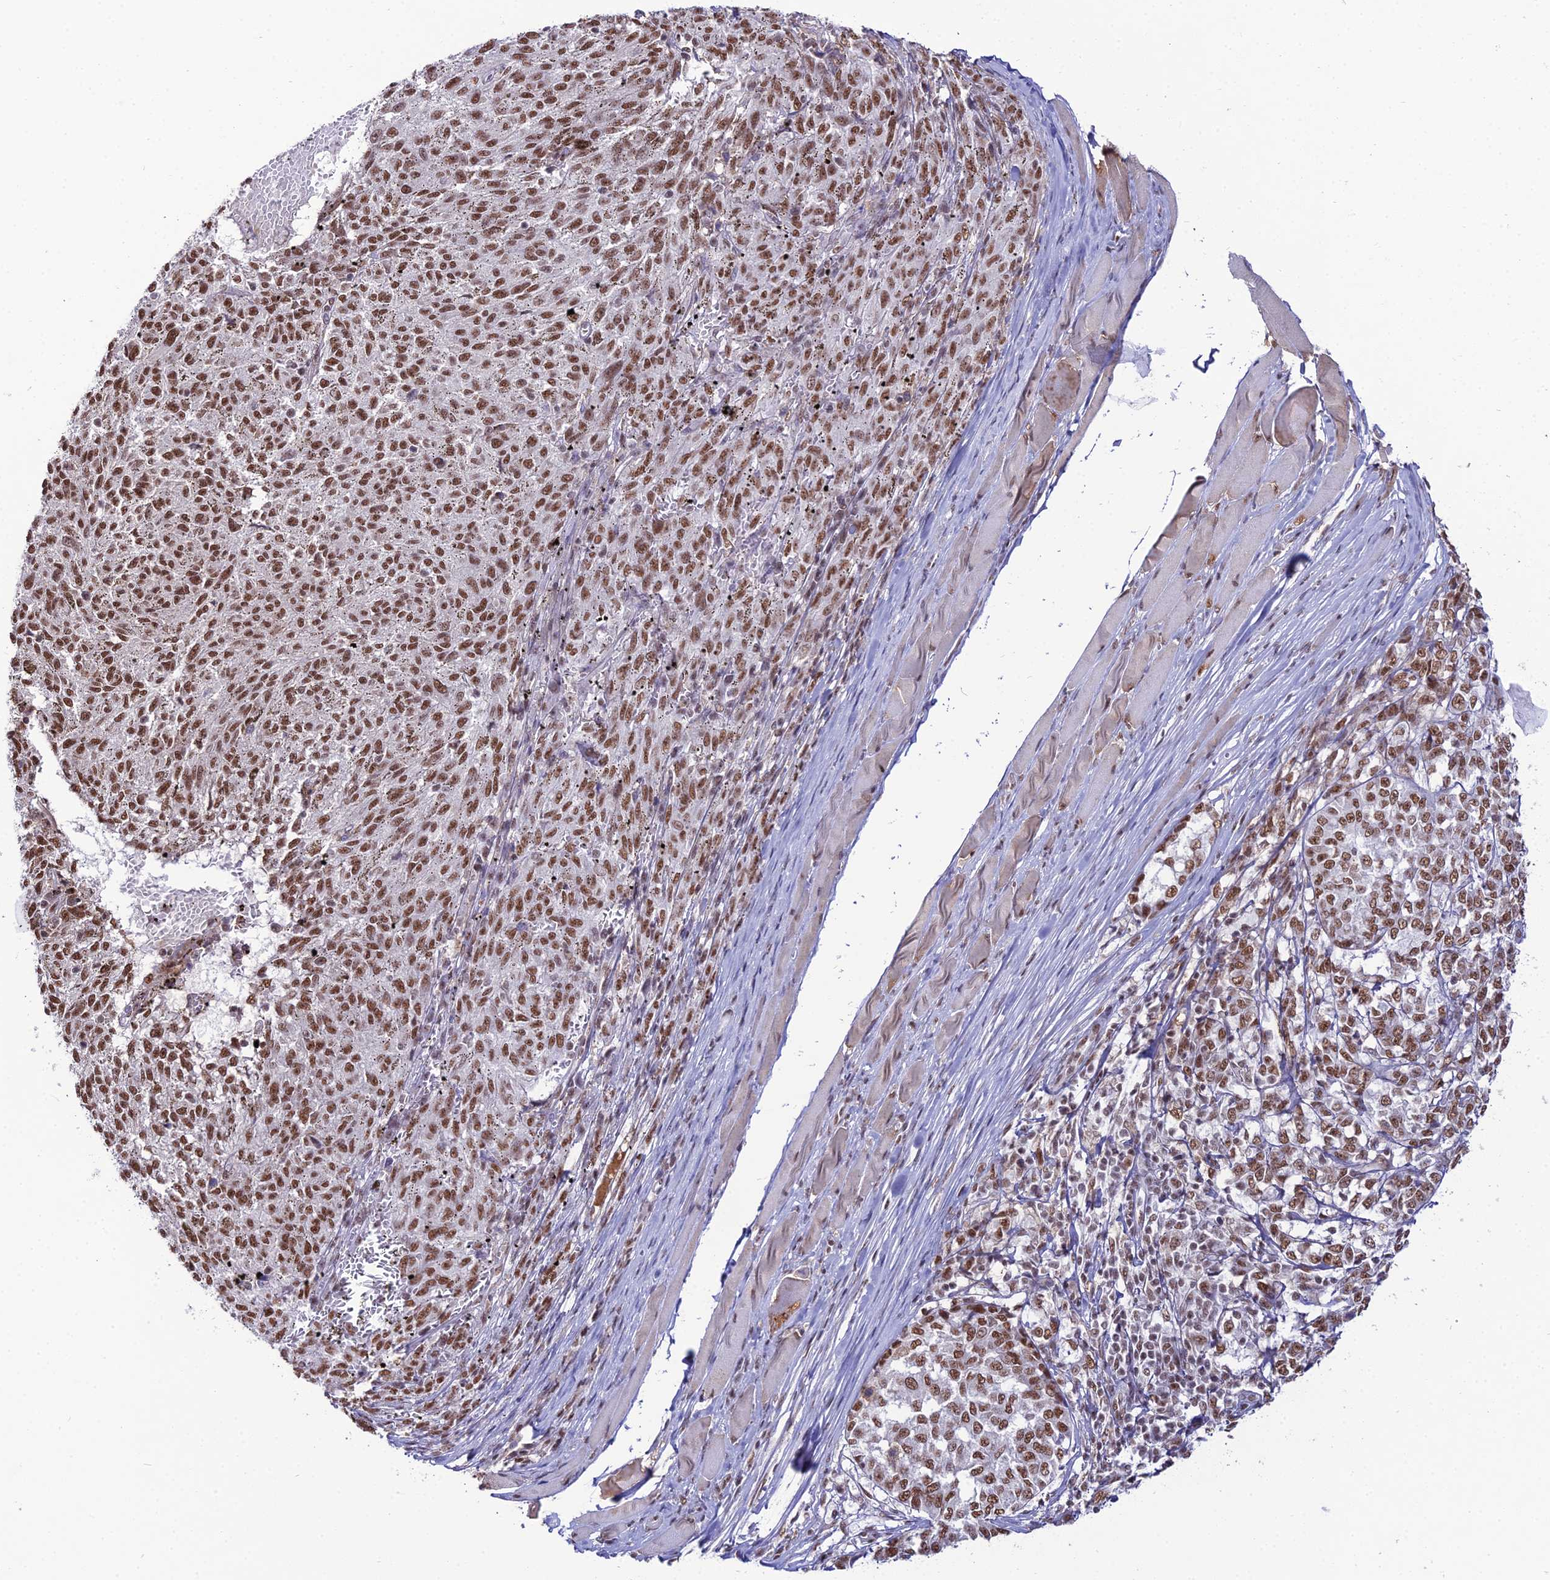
{"staining": {"intensity": "moderate", "quantity": ">75%", "location": "nuclear"}, "tissue": "melanoma", "cell_type": "Tumor cells", "image_type": "cancer", "snomed": [{"axis": "morphology", "description": "Malignant melanoma, NOS"}, {"axis": "topography", "description": "Skin"}], "caption": "Malignant melanoma stained with IHC demonstrates moderate nuclear staining in approximately >75% of tumor cells.", "gene": "RBM12", "patient": {"sex": "female", "age": 72}}